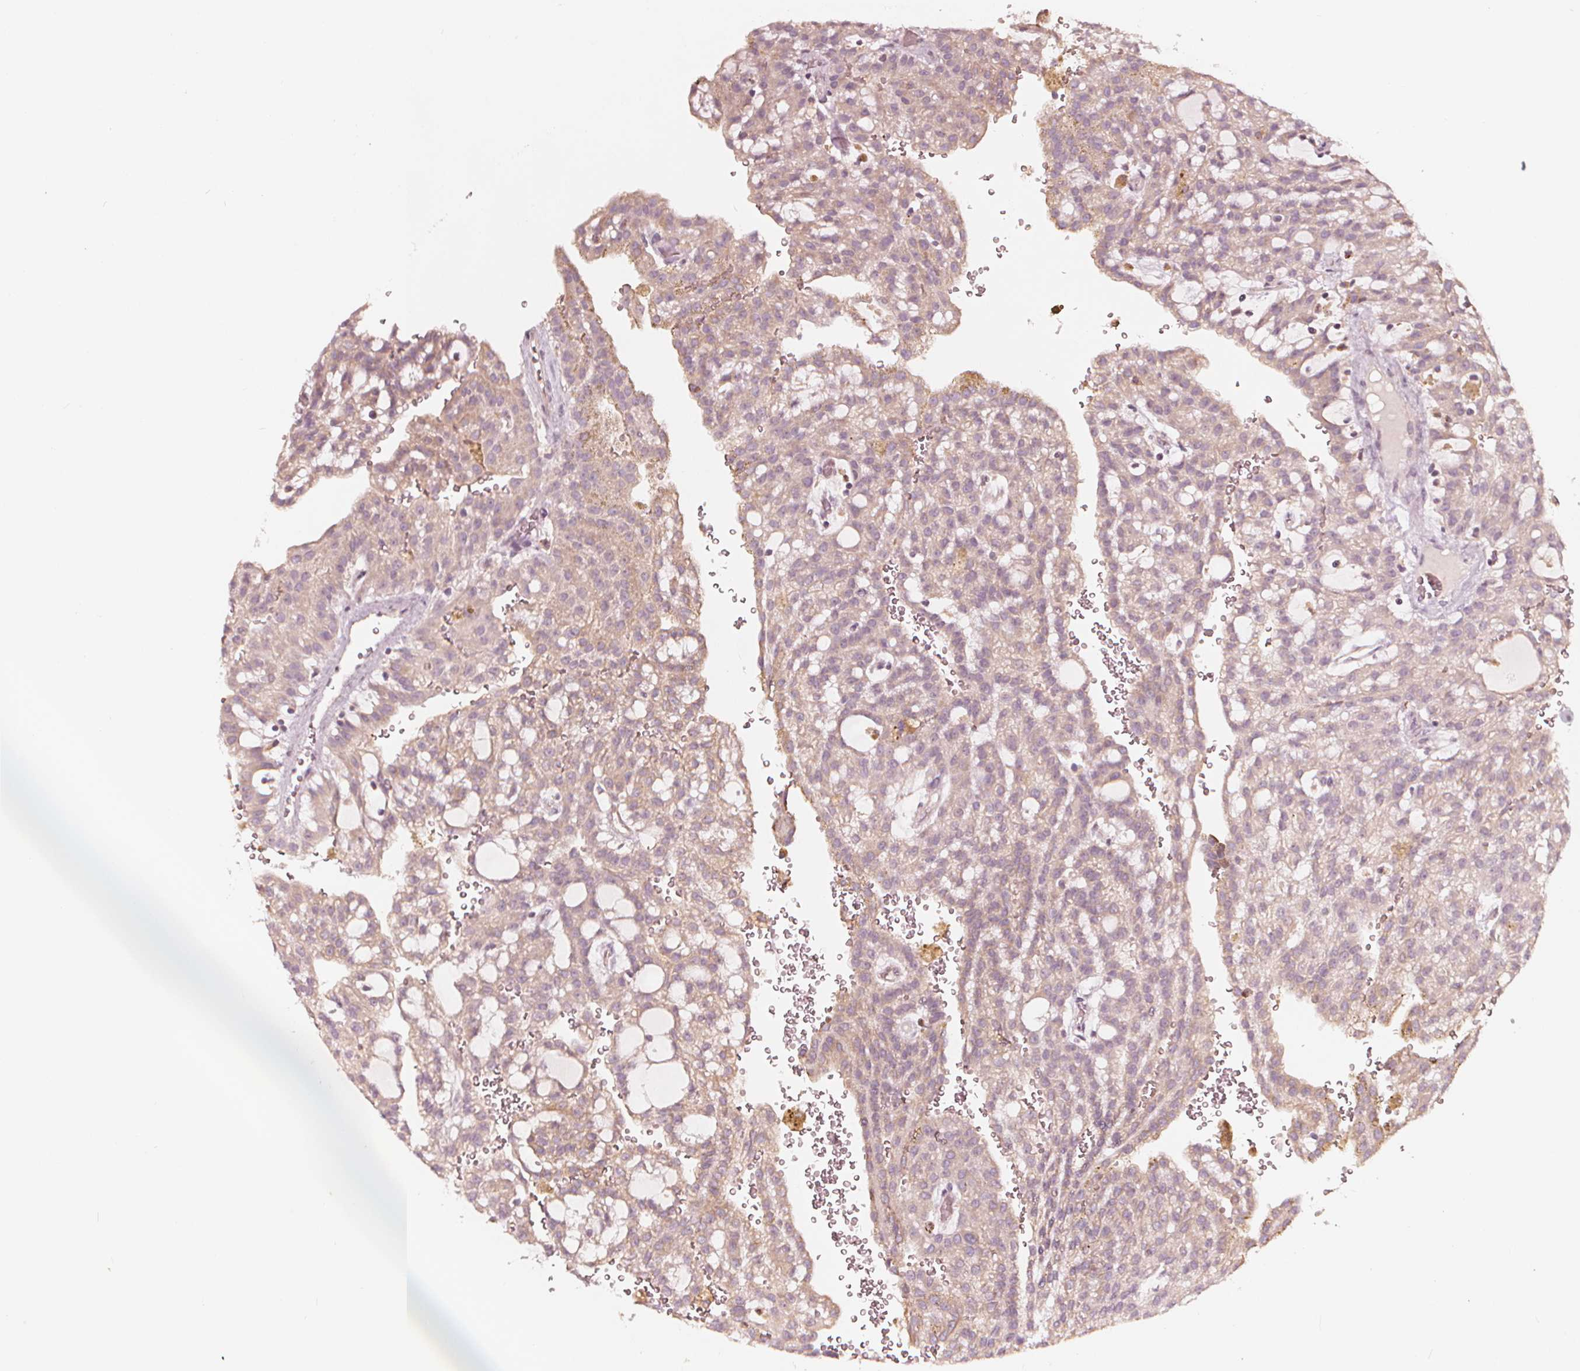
{"staining": {"intensity": "weak", "quantity": "25%-75%", "location": "cytoplasmic/membranous"}, "tissue": "renal cancer", "cell_type": "Tumor cells", "image_type": "cancer", "snomed": [{"axis": "morphology", "description": "Adenocarcinoma, NOS"}, {"axis": "topography", "description": "Kidney"}], "caption": "The immunohistochemical stain labels weak cytoplasmic/membranous positivity in tumor cells of renal adenocarcinoma tissue.", "gene": "NPC1L1", "patient": {"sex": "male", "age": 63}}